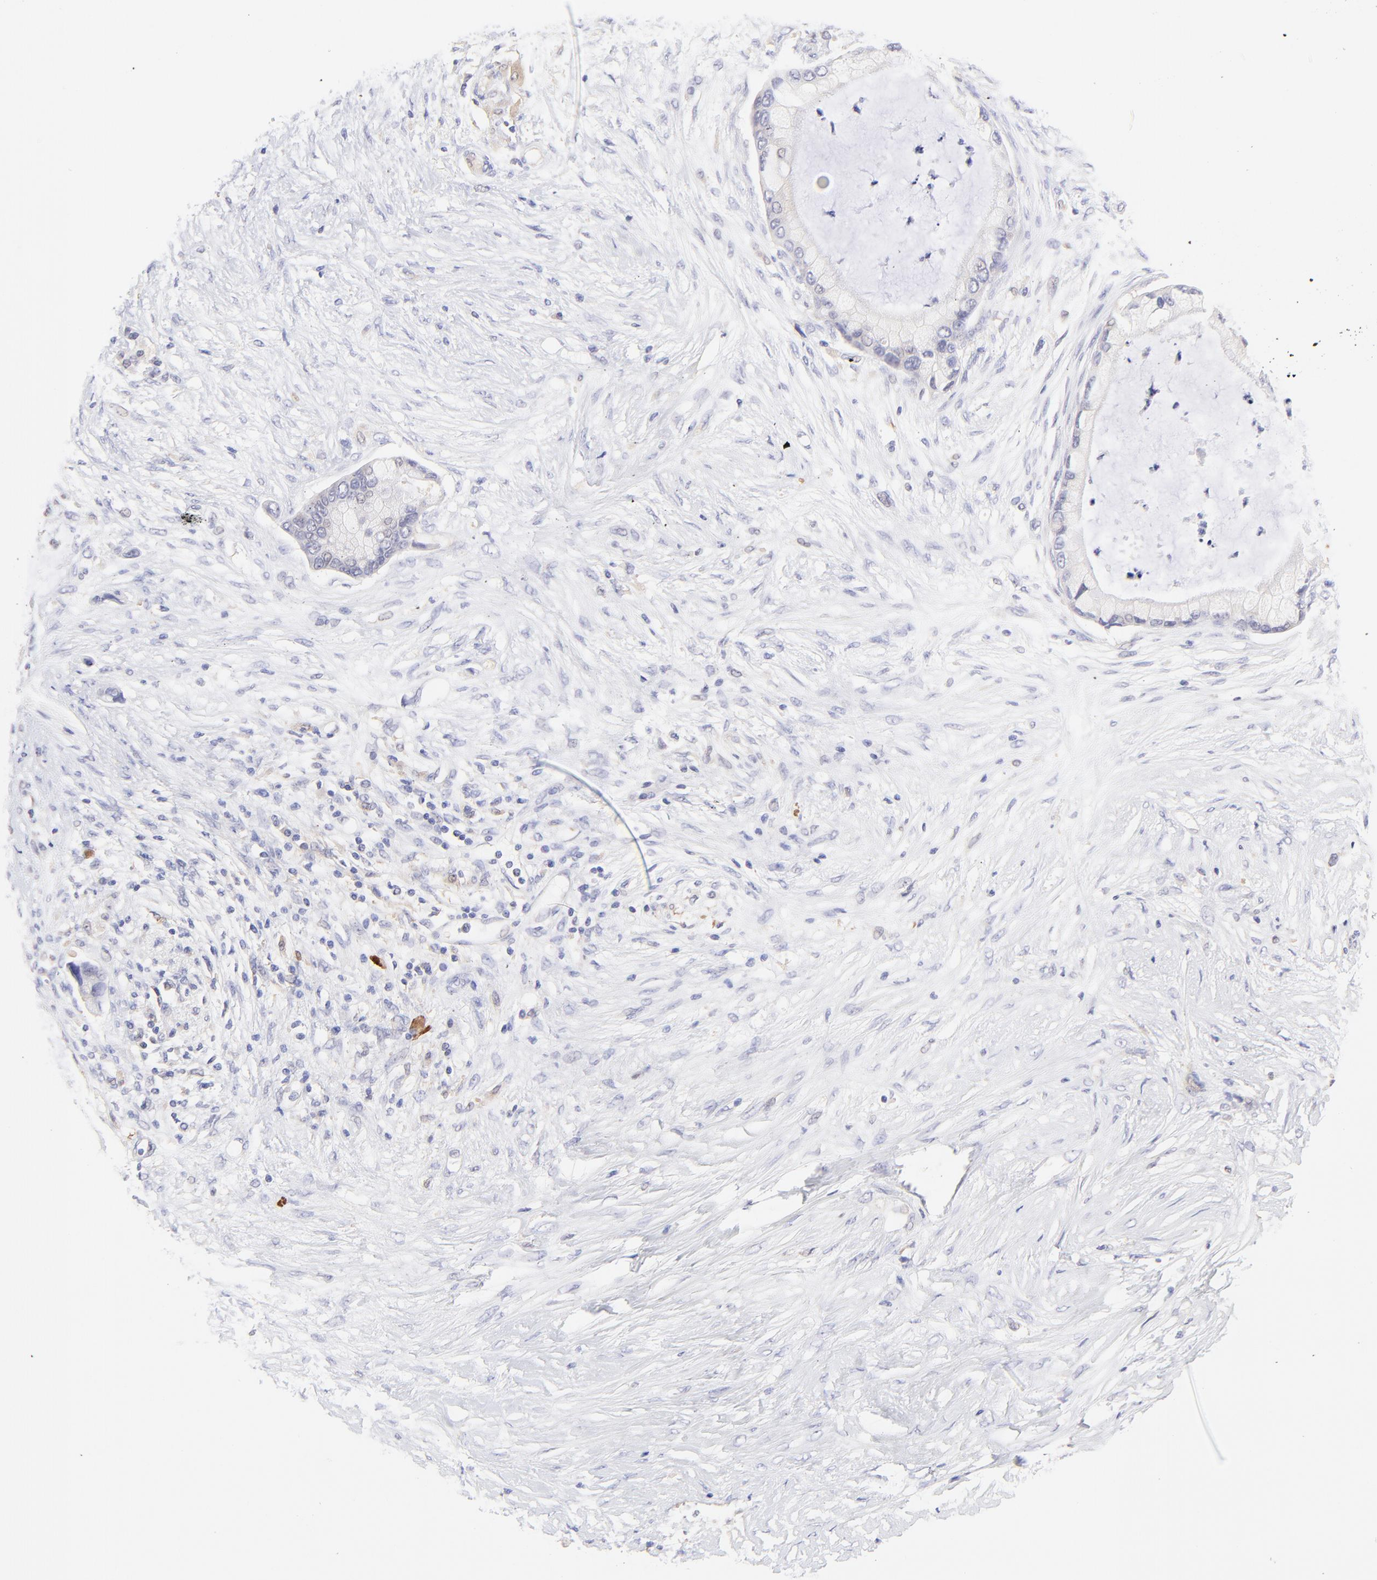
{"staining": {"intensity": "negative", "quantity": "none", "location": "none"}, "tissue": "pancreatic cancer", "cell_type": "Tumor cells", "image_type": "cancer", "snomed": [{"axis": "morphology", "description": "Adenocarcinoma, NOS"}, {"axis": "topography", "description": "Pancreas"}], "caption": "This is an immunohistochemistry (IHC) image of pancreatic cancer (adenocarcinoma). There is no expression in tumor cells.", "gene": "HYAL1", "patient": {"sex": "female", "age": 59}}